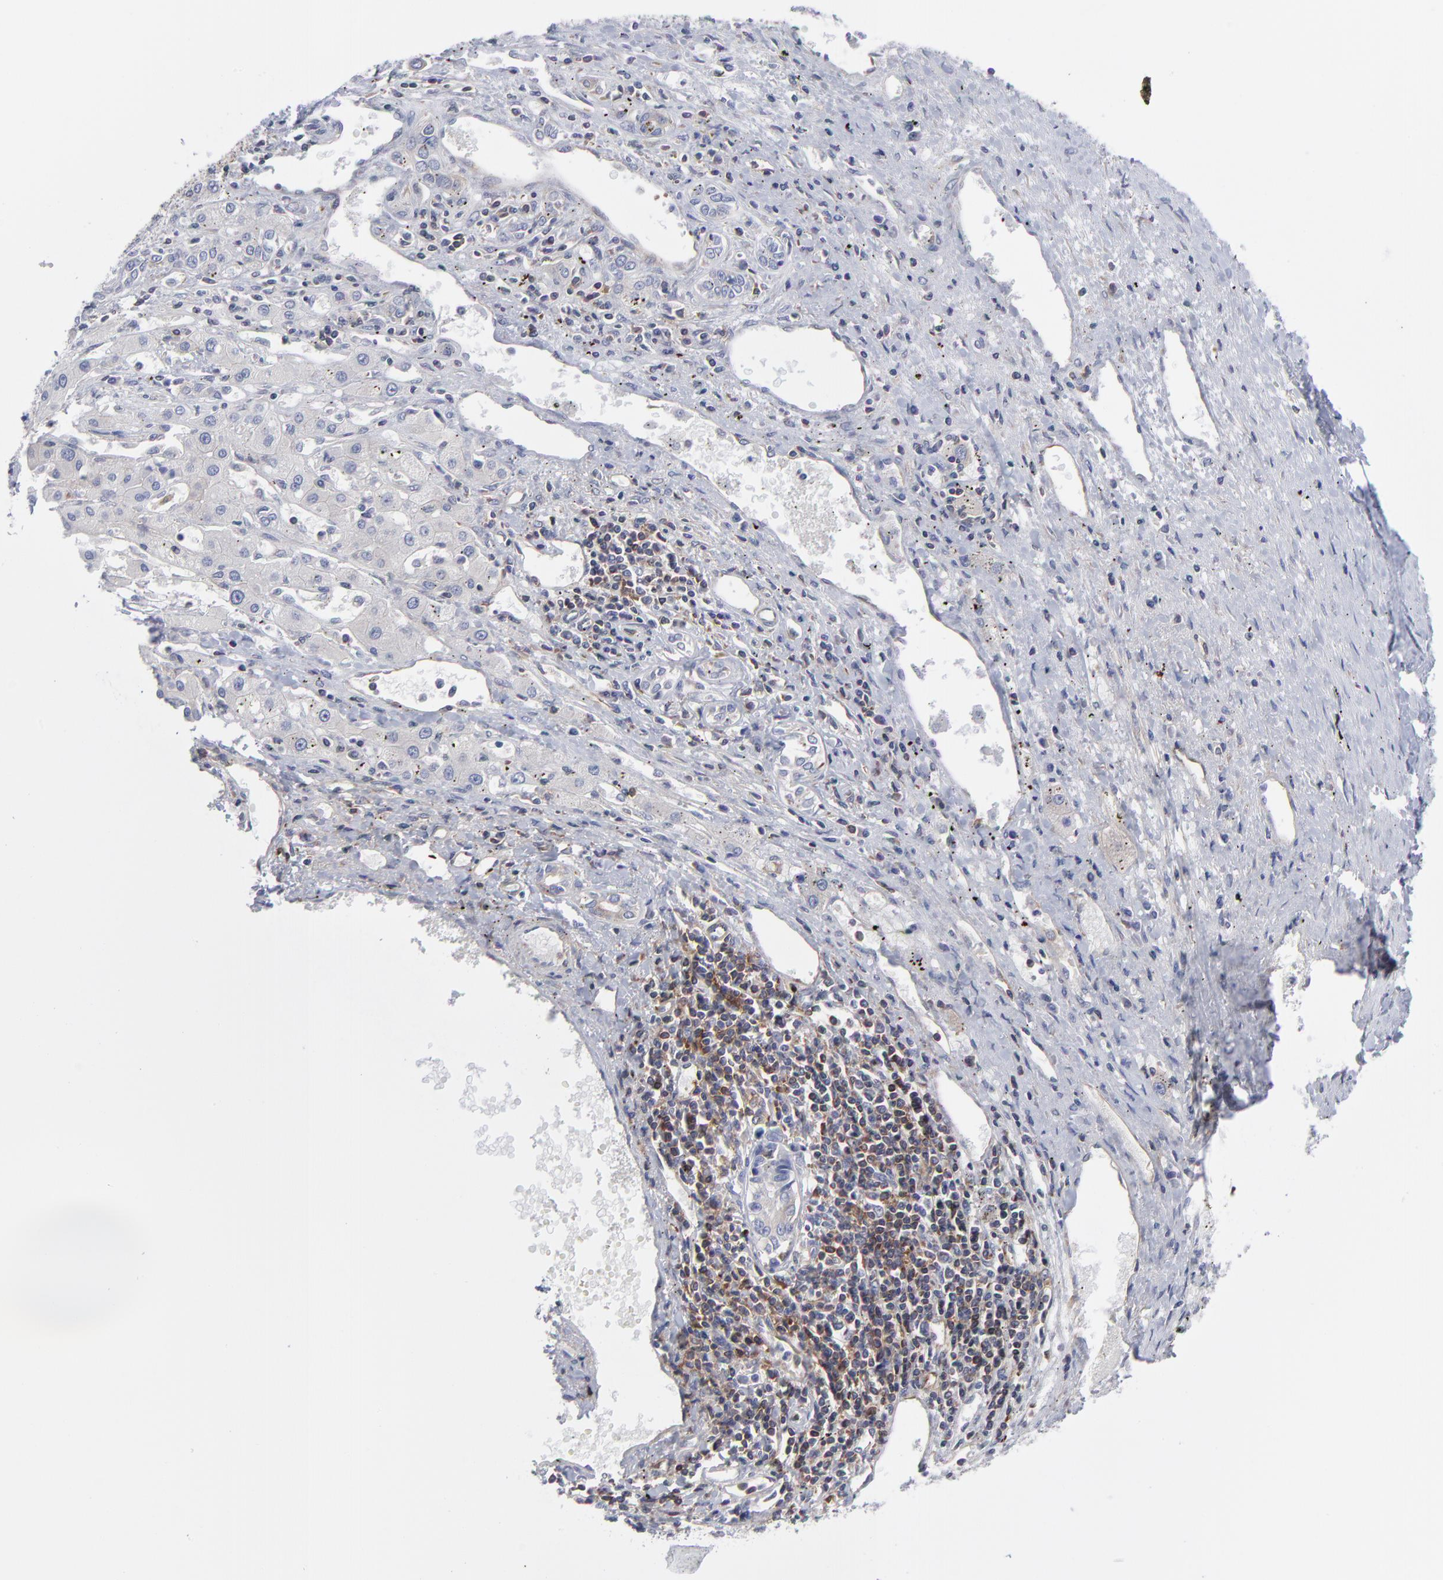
{"staining": {"intensity": "negative", "quantity": "none", "location": "none"}, "tissue": "liver cancer", "cell_type": "Tumor cells", "image_type": "cancer", "snomed": [{"axis": "morphology", "description": "Carcinoma, Hepatocellular, NOS"}, {"axis": "topography", "description": "Liver"}], "caption": "This is a image of IHC staining of liver hepatocellular carcinoma, which shows no staining in tumor cells.", "gene": "NFKBIA", "patient": {"sex": "male", "age": 72}}